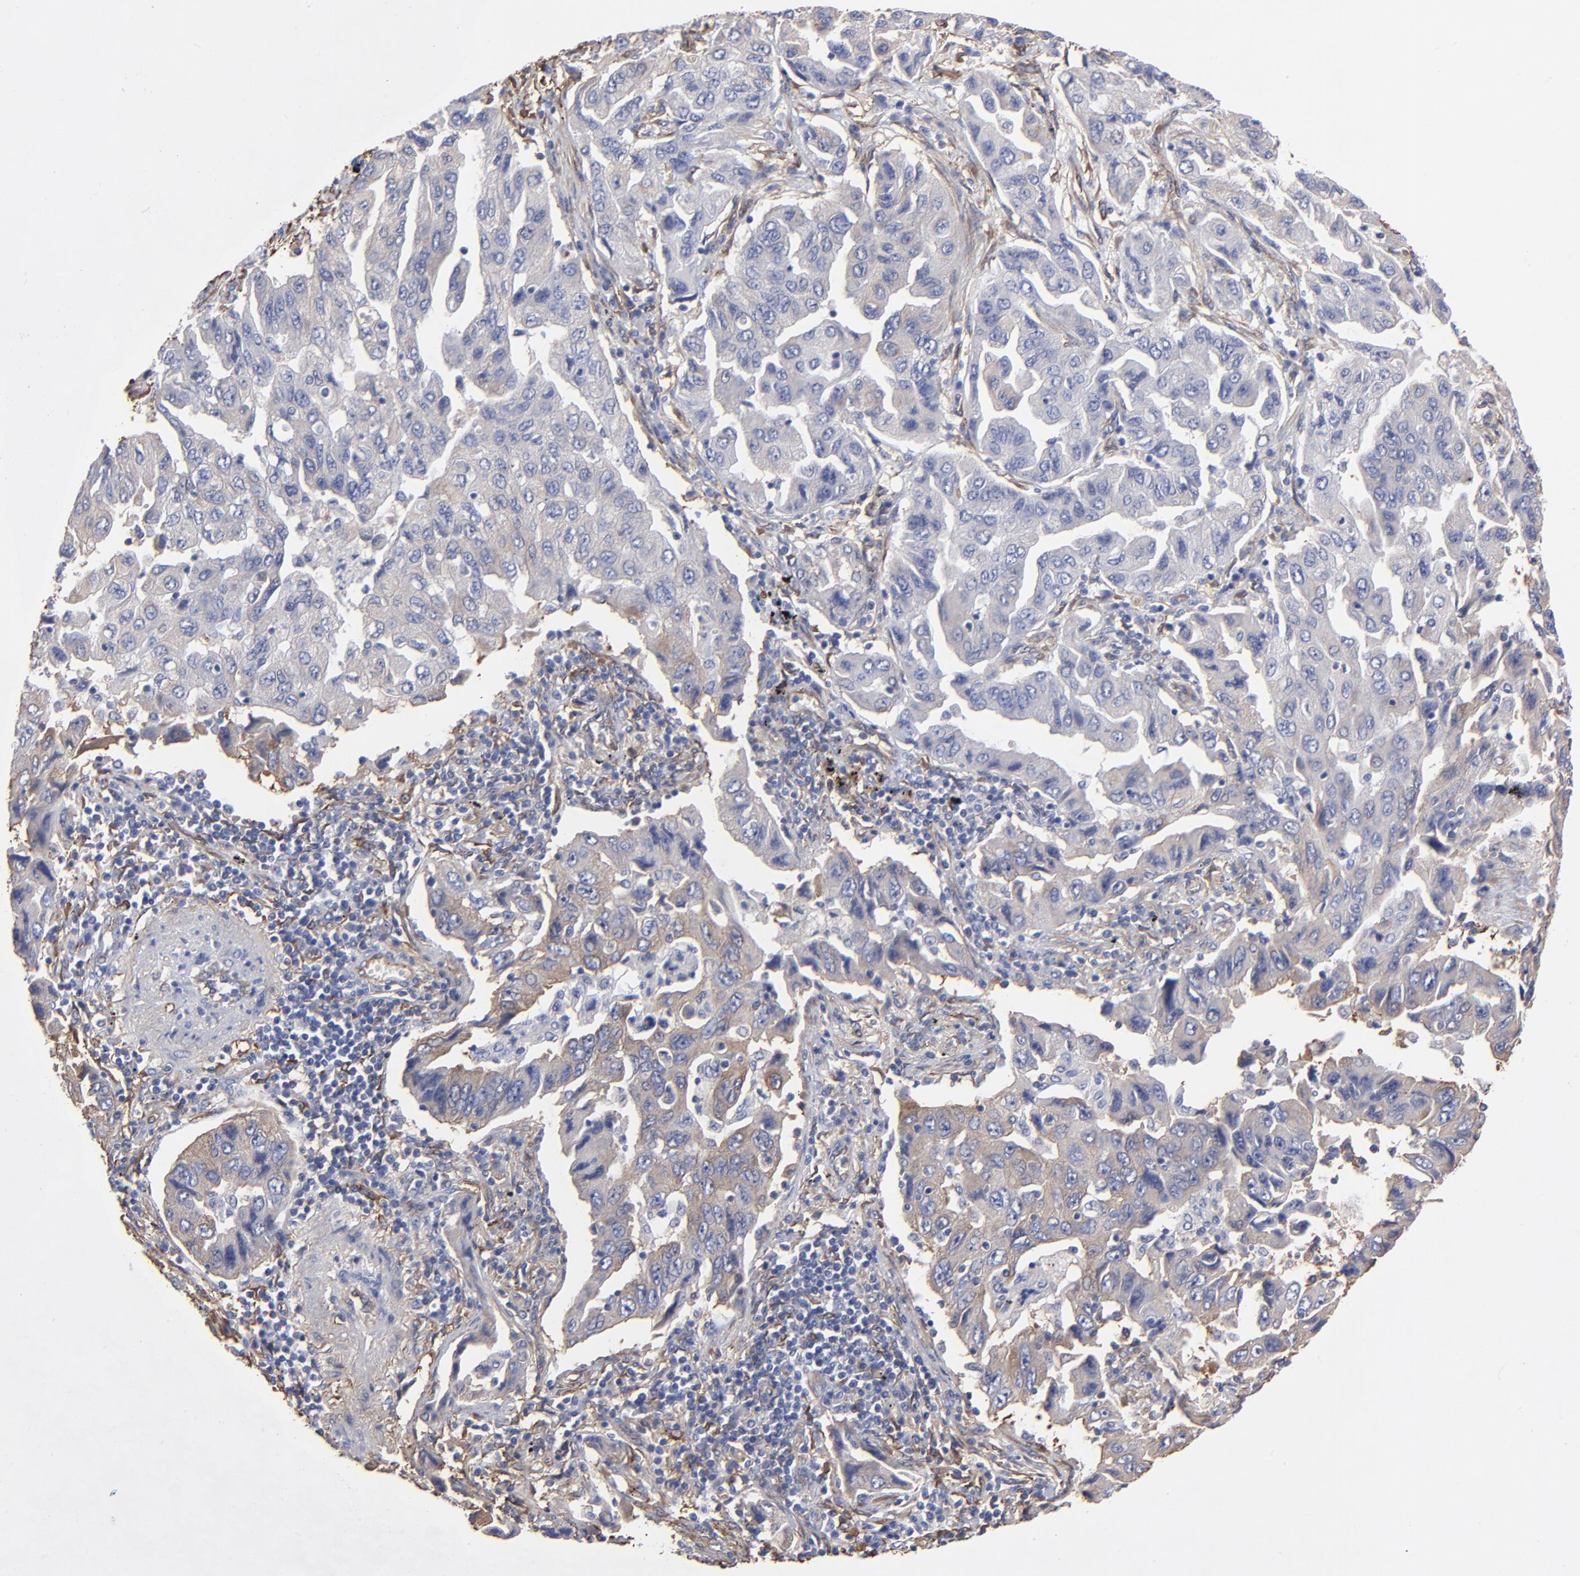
{"staining": {"intensity": "weak", "quantity": "<25%", "location": "cytoplasmic/membranous"}, "tissue": "lung cancer", "cell_type": "Tumor cells", "image_type": "cancer", "snomed": [{"axis": "morphology", "description": "Adenocarcinoma, NOS"}, {"axis": "topography", "description": "Lung"}], "caption": "Tumor cells show no significant protein staining in lung cancer (adenocarcinoma).", "gene": "CILP", "patient": {"sex": "female", "age": 65}}